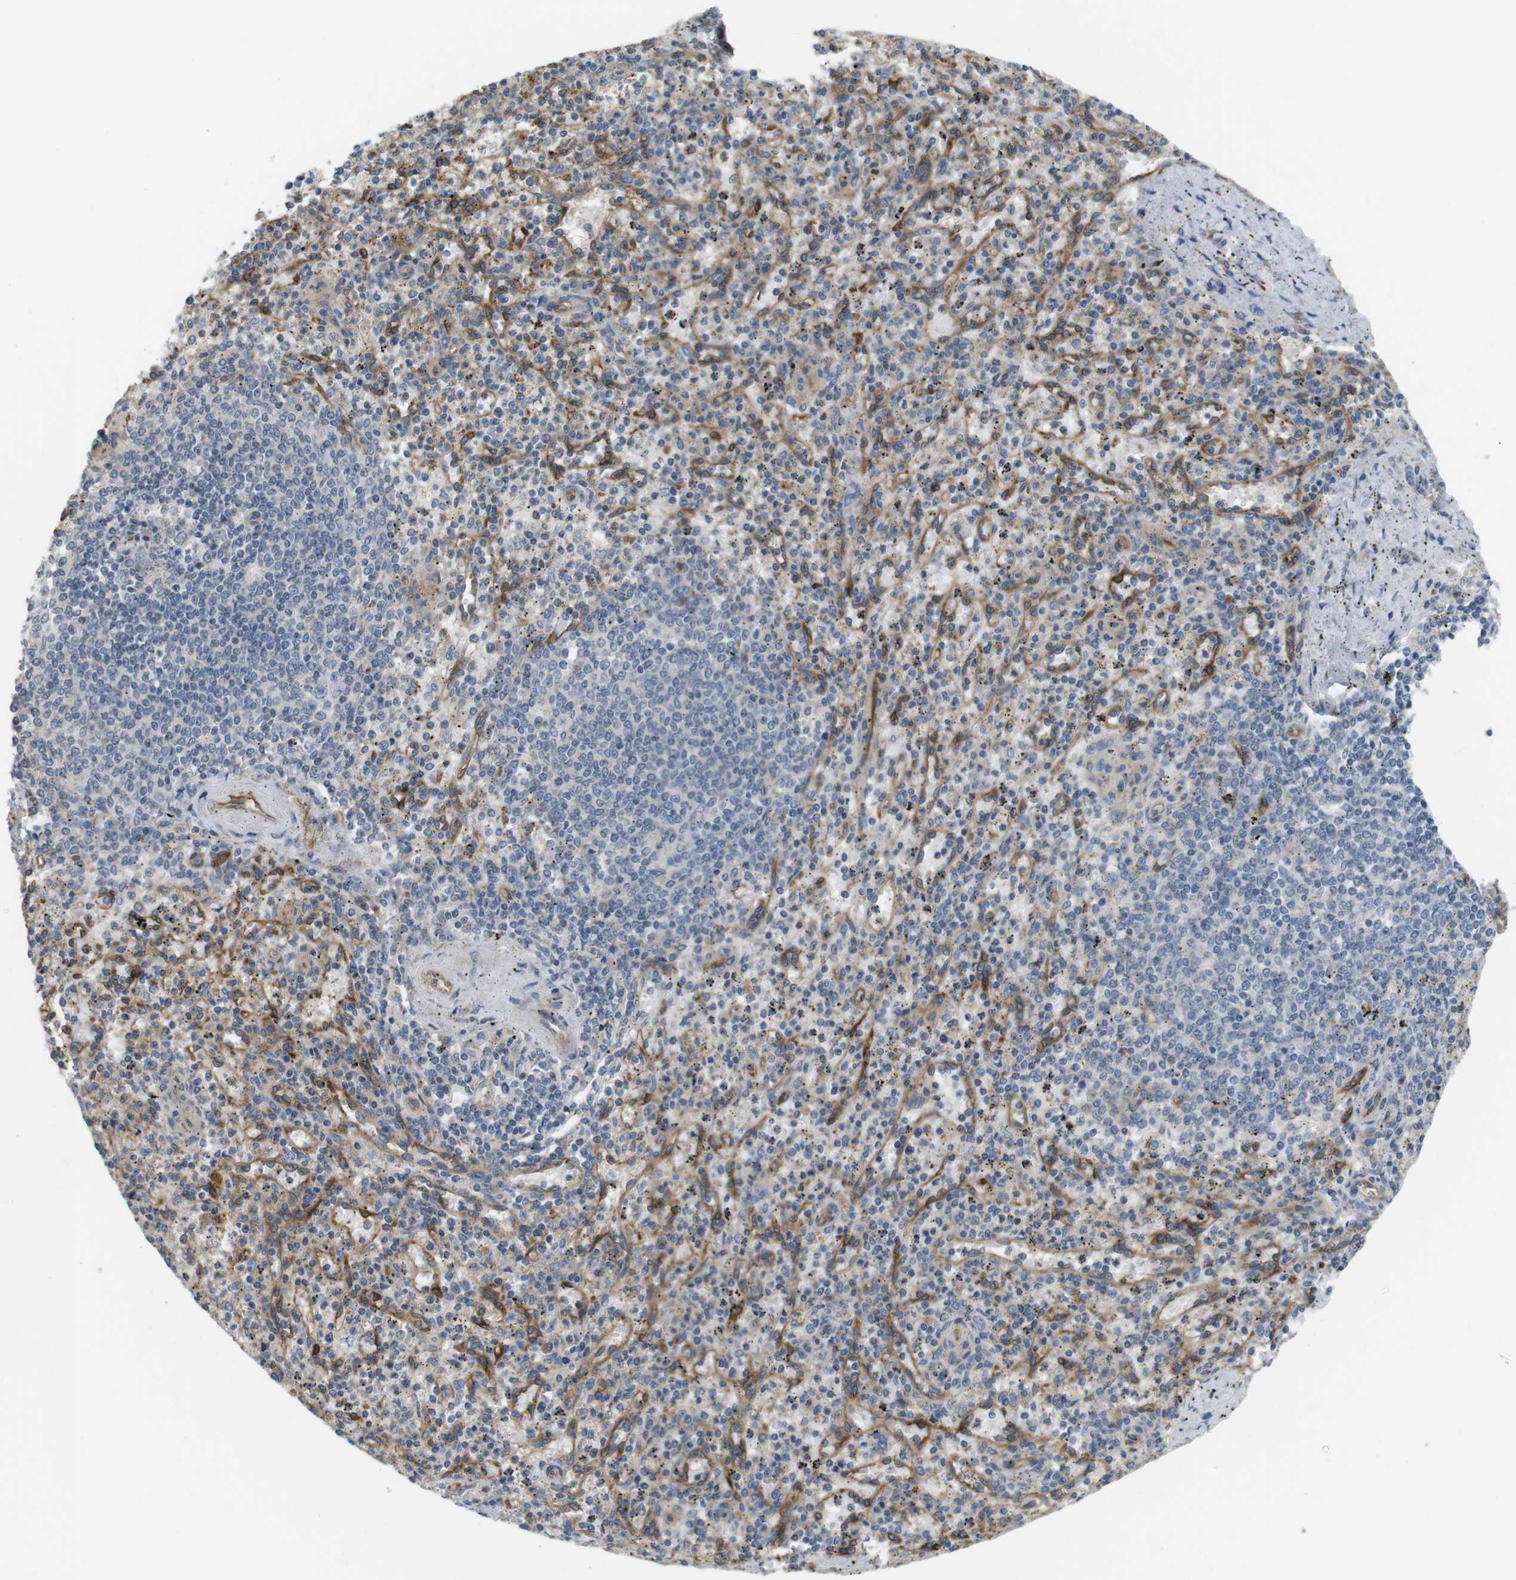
{"staining": {"intensity": "weak", "quantity": ">75%", "location": "cytoplasmic/membranous"}, "tissue": "spleen", "cell_type": "Cells in red pulp", "image_type": "normal", "snomed": [{"axis": "morphology", "description": "Normal tissue, NOS"}, {"axis": "topography", "description": "Spleen"}], "caption": "Immunohistochemical staining of benign spleen shows low levels of weak cytoplasmic/membranous expression in approximately >75% of cells in red pulp.", "gene": "BVES", "patient": {"sex": "male", "age": 72}}